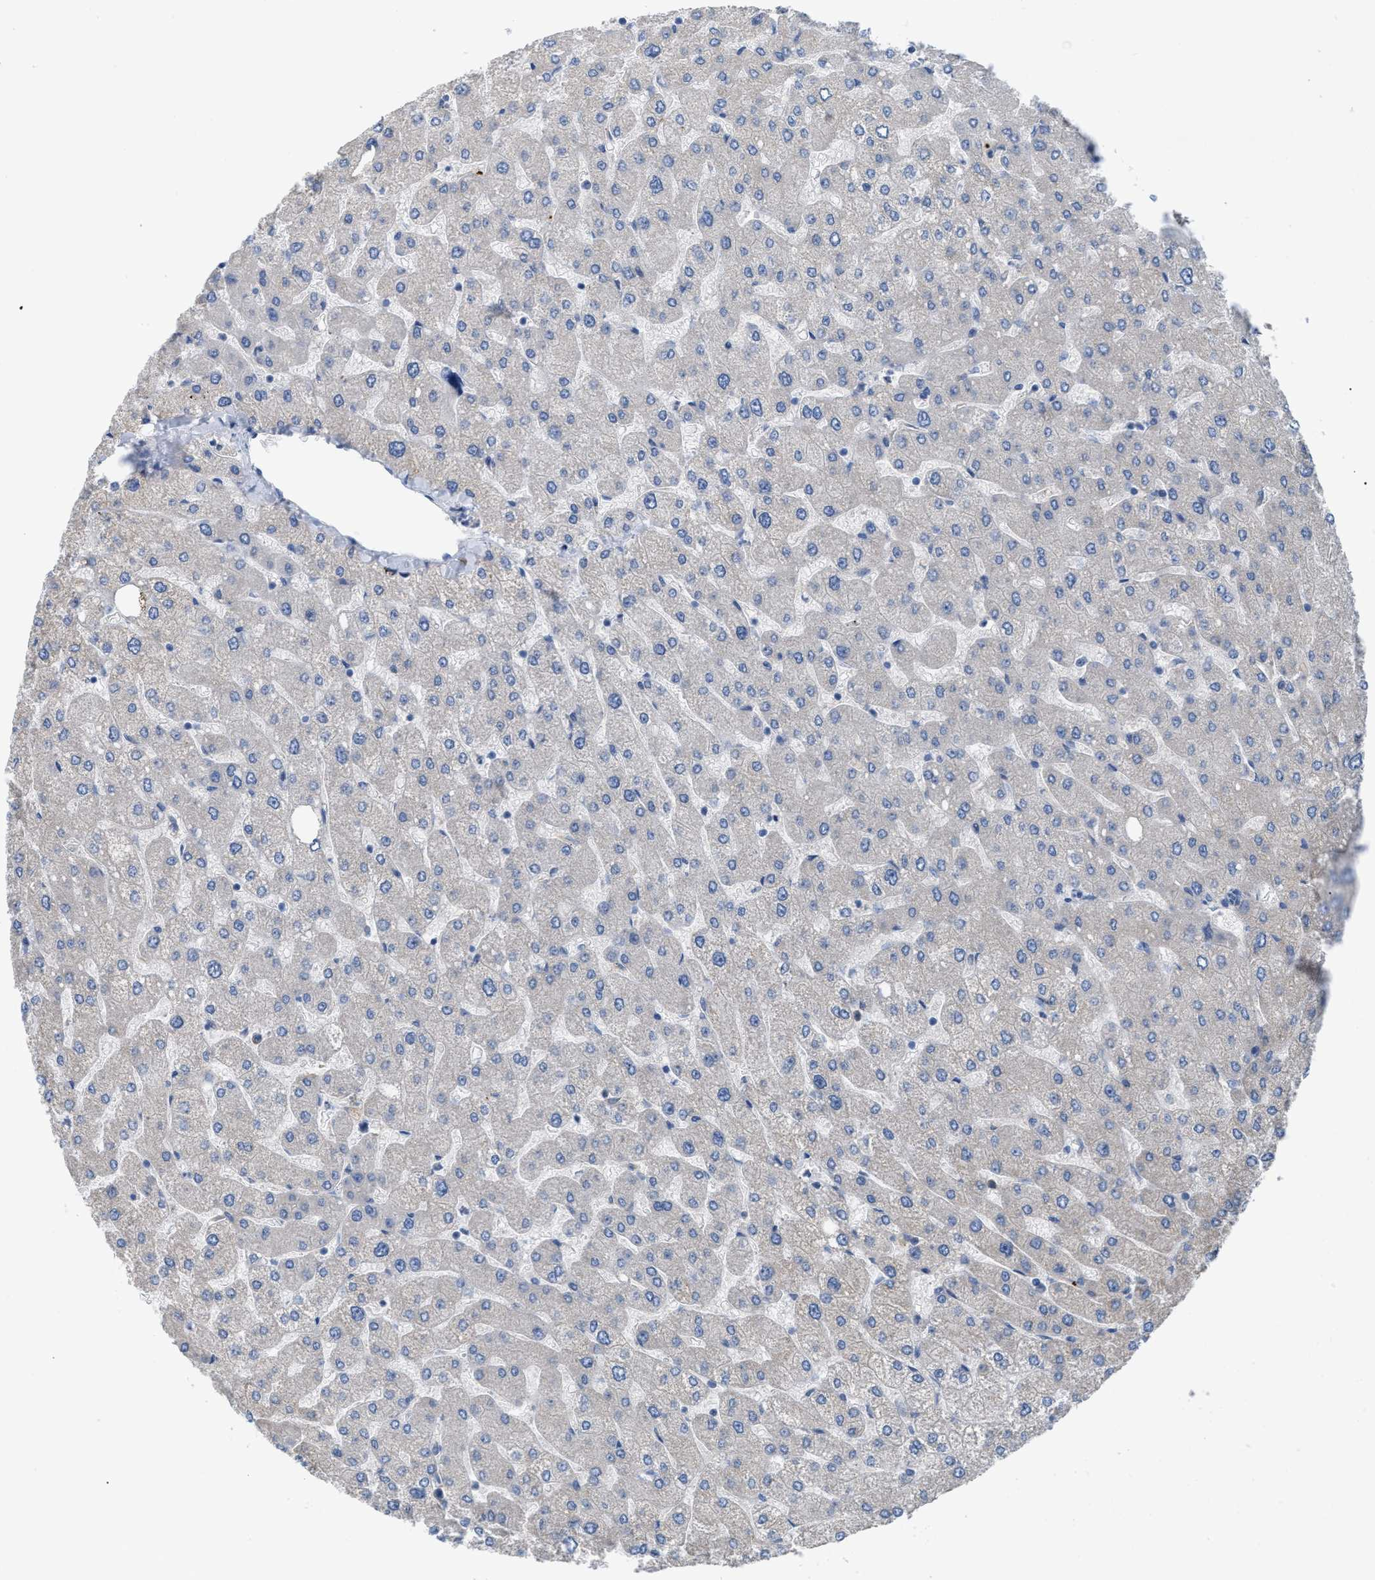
{"staining": {"intensity": "negative", "quantity": "none", "location": "none"}, "tissue": "liver", "cell_type": "Cholangiocytes", "image_type": "normal", "snomed": [{"axis": "morphology", "description": "Normal tissue, NOS"}, {"axis": "topography", "description": "Liver"}], "caption": "Cholangiocytes are negative for protein expression in benign human liver. The staining is performed using DAB brown chromogen with nuclei counter-stained in using hematoxylin.", "gene": "DHX58", "patient": {"sex": "male", "age": 55}}